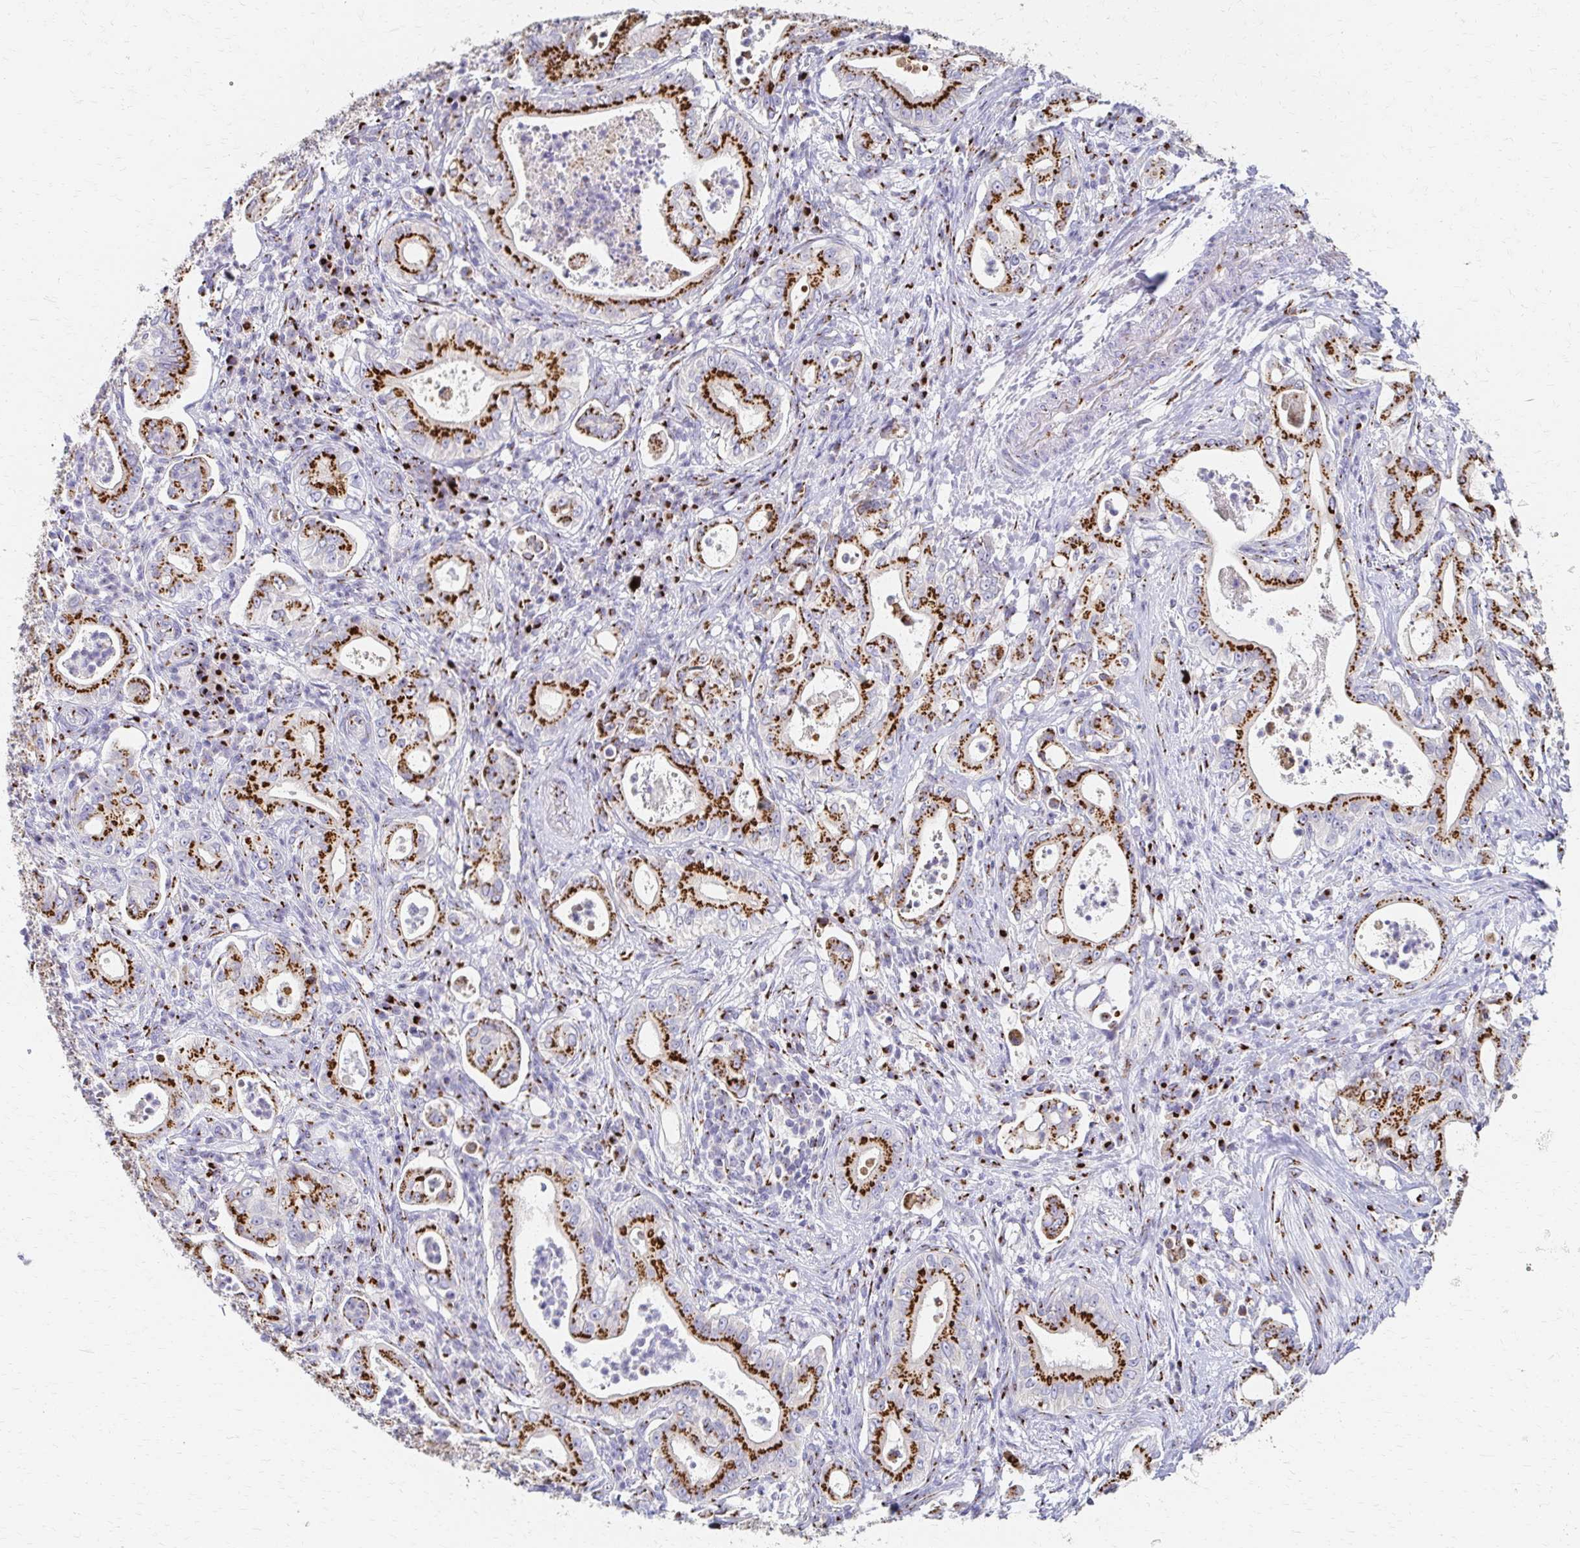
{"staining": {"intensity": "strong", "quantity": ">75%", "location": "cytoplasmic/membranous"}, "tissue": "pancreatic cancer", "cell_type": "Tumor cells", "image_type": "cancer", "snomed": [{"axis": "morphology", "description": "Adenocarcinoma, NOS"}, {"axis": "topography", "description": "Pancreas"}], "caption": "Human adenocarcinoma (pancreatic) stained for a protein (brown) displays strong cytoplasmic/membranous positive positivity in approximately >75% of tumor cells.", "gene": "TM9SF1", "patient": {"sex": "male", "age": 71}}